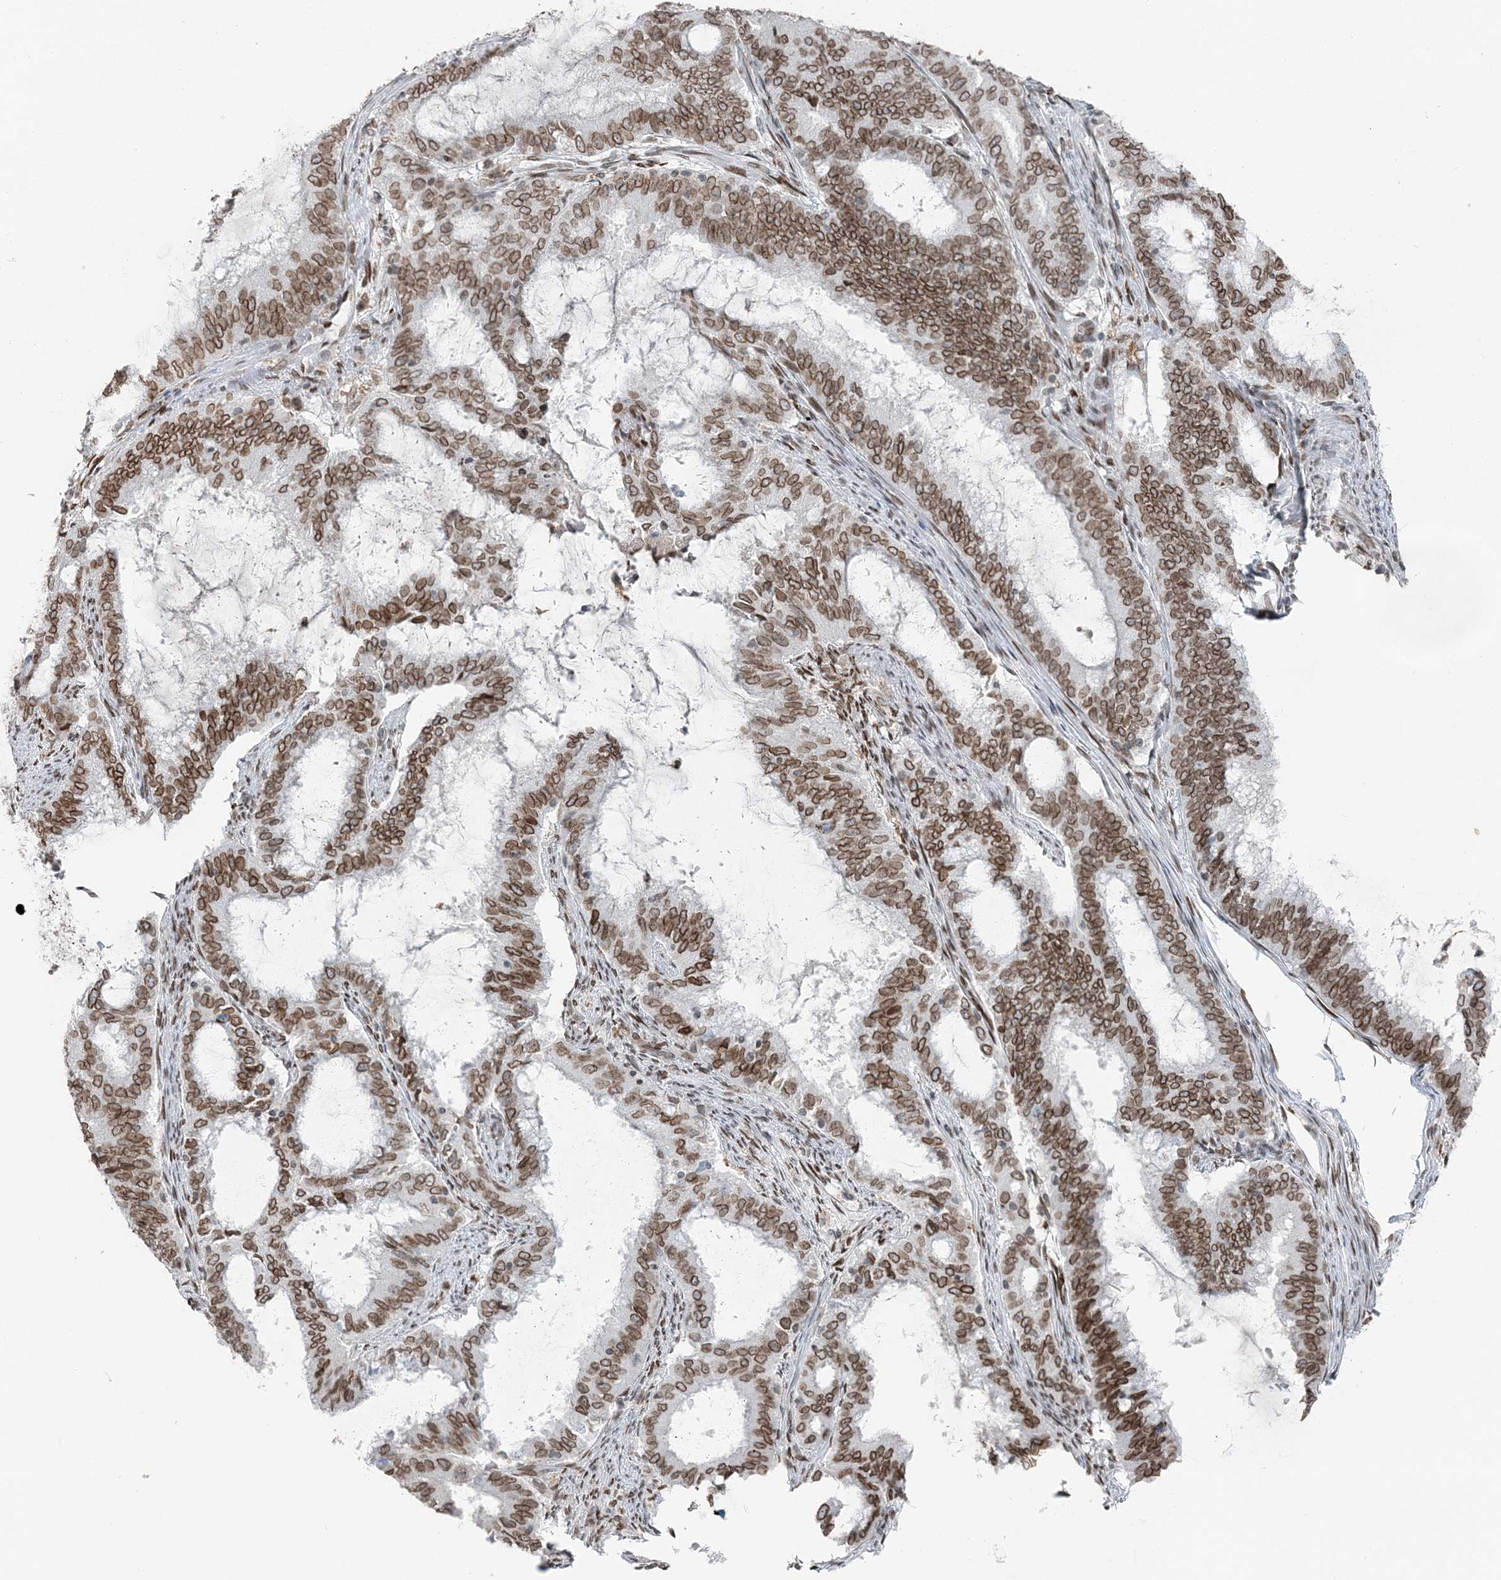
{"staining": {"intensity": "moderate", "quantity": ">75%", "location": "cytoplasmic/membranous,nuclear"}, "tissue": "endometrial cancer", "cell_type": "Tumor cells", "image_type": "cancer", "snomed": [{"axis": "morphology", "description": "Adenocarcinoma, NOS"}, {"axis": "topography", "description": "Endometrium"}], "caption": "Endometrial cancer (adenocarcinoma) was stained to show a protein in brown. There is medium levels of moderate cytoplasmic/membranous and nuclear staining in approximately >75% of tumor cells.", "gene": "GJD4", "patient": {"sex": "female", "age": 51}}